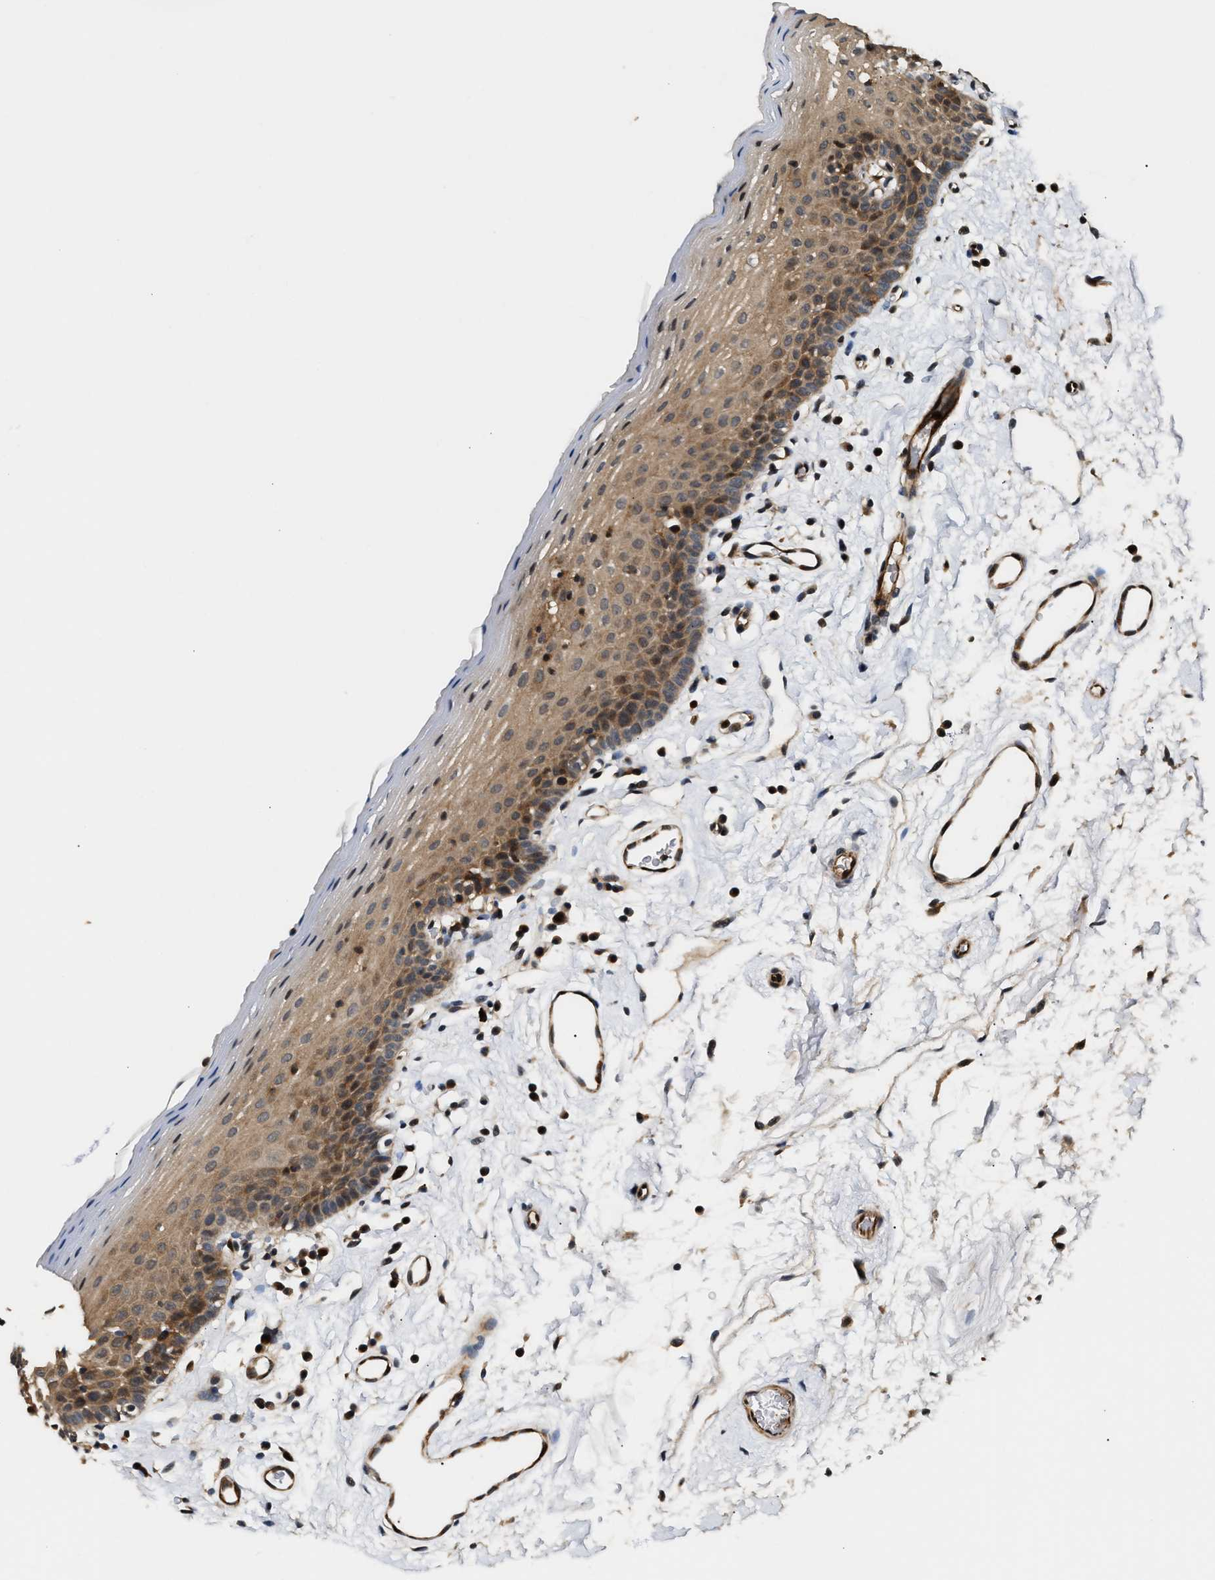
{"staining": {"intensity": "moderate", "quantity": ">75%", "location": "cytoplasmic/membranous"}, "tissue": "oral mucosa", "cell_type": "Squamous epithelial cells", "image_type": "normal", "snomed": [{"axis": "morphology", "description": "Normal tissue, NOS"}, {"axis": "topography", "description": "Oral tissue"}], "caption": "An immunohistochemistry (IHC) photomicrograph of unremarkable tissue is shown. Protein staining in brown highlights moderate cytoplasmic/membranous positivity in oral mucosa within squamous epithelial cells. The staining was performed using DAB (3,3'-diaminobenzidine), with brown indicating positive protein expression. Nuclei are stained blue with hematoxylin.", "gene": "TUT7", "patient": {"sex": "male", "age": 66}}